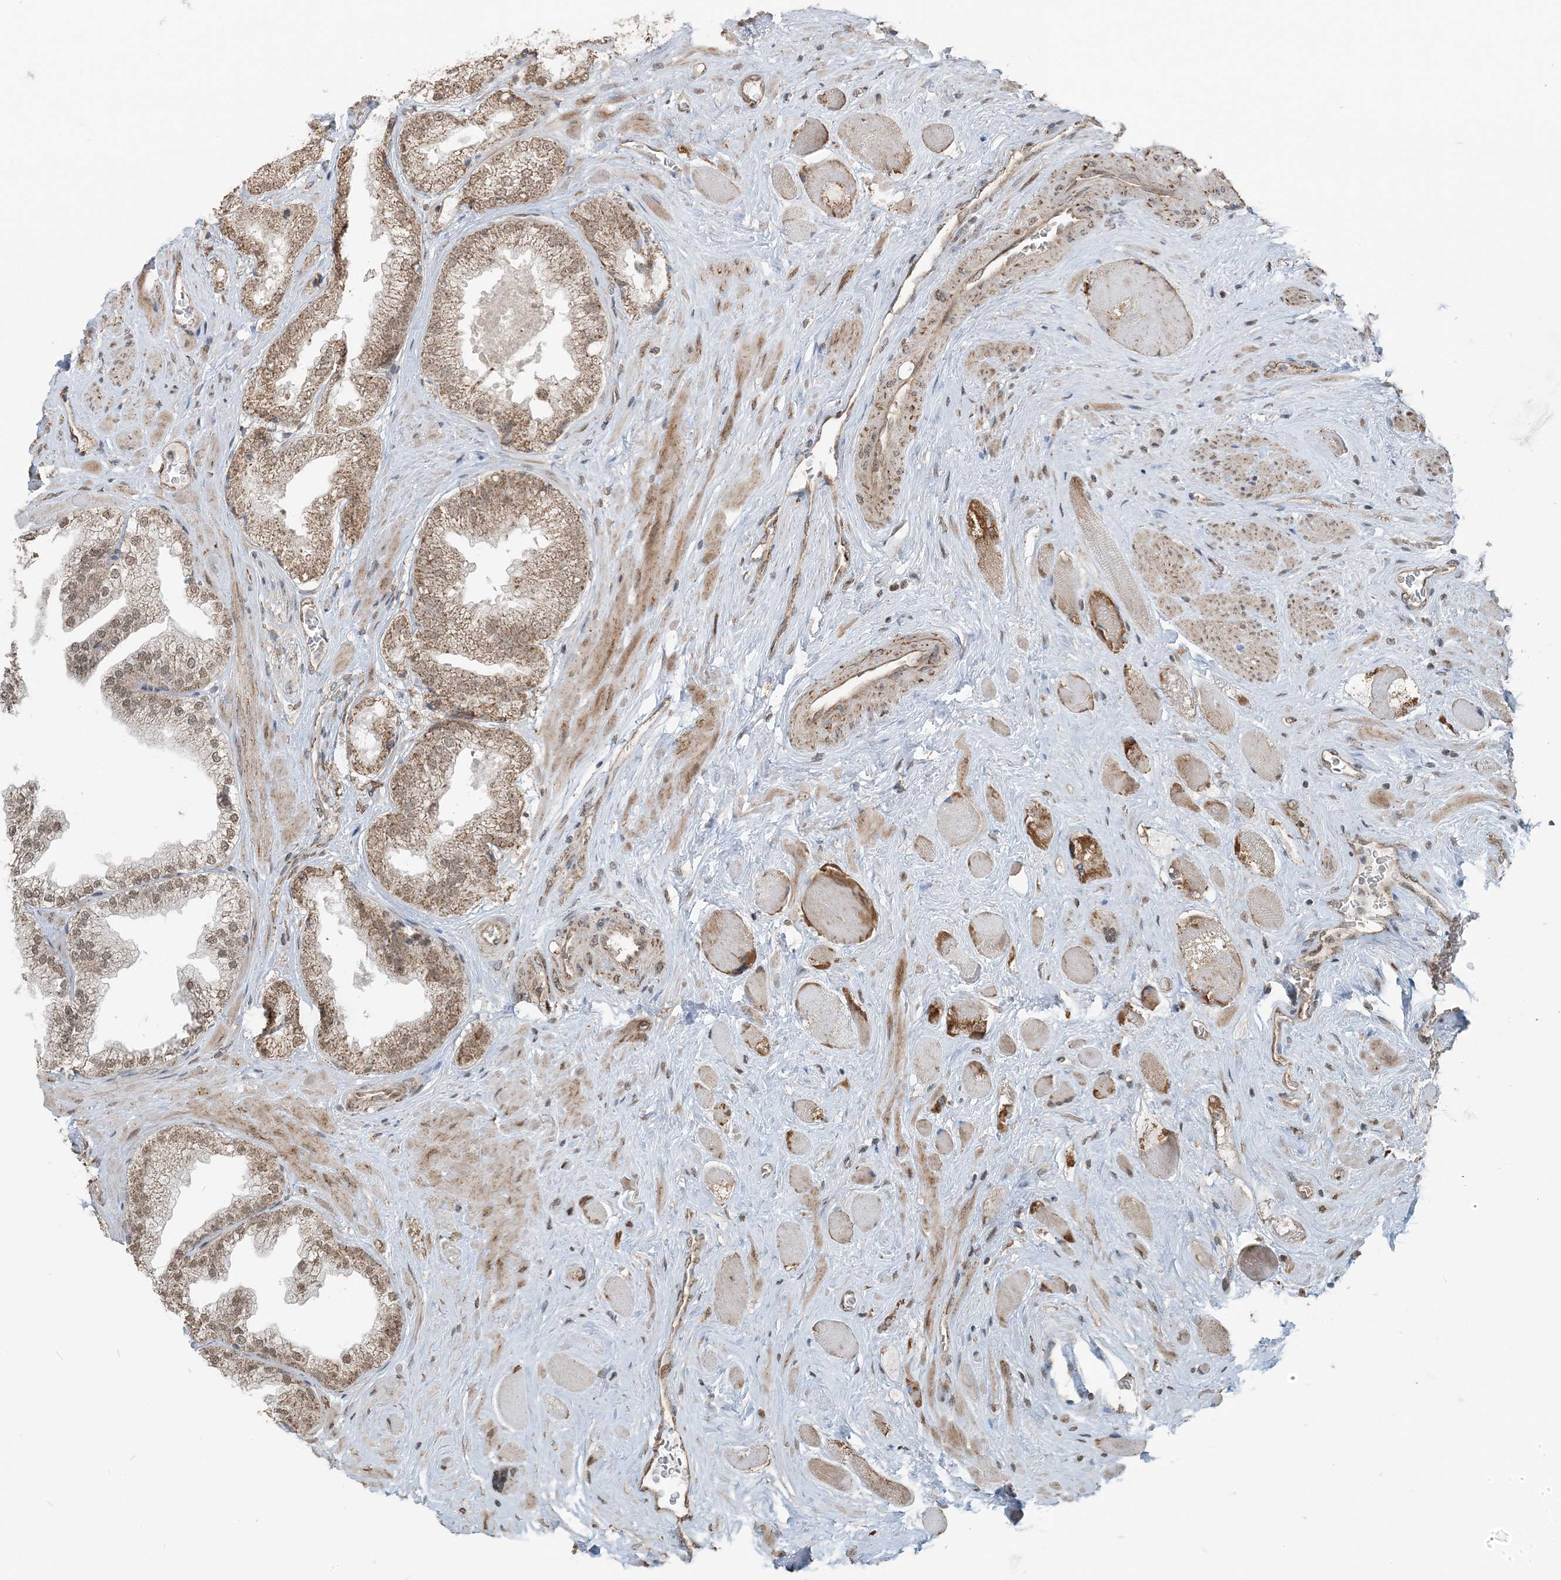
{"staining": {"intensity": "moderate", "quantity": ">75%", "location": "cytoplasmic/membranous,nuclear"}, "tissue": "prostate cancer", "cell_type": "Tumor cells", "image_type": "cancer", "snomed": [{"axis": "morphology", "description": "Adenocarcinoma, High grade"}, {"axis": "topography", "description": "Prostate"}], "caption": "Immunohistochemical staining of prostate high-grade adenocarcinoma displays medium levels of moderate cytoplasmic/membranous and nuclear protein expression in approximately >75% of tumor cells.", "gene": "PILRB", "patient": {"sex": "male", "age": 58}}